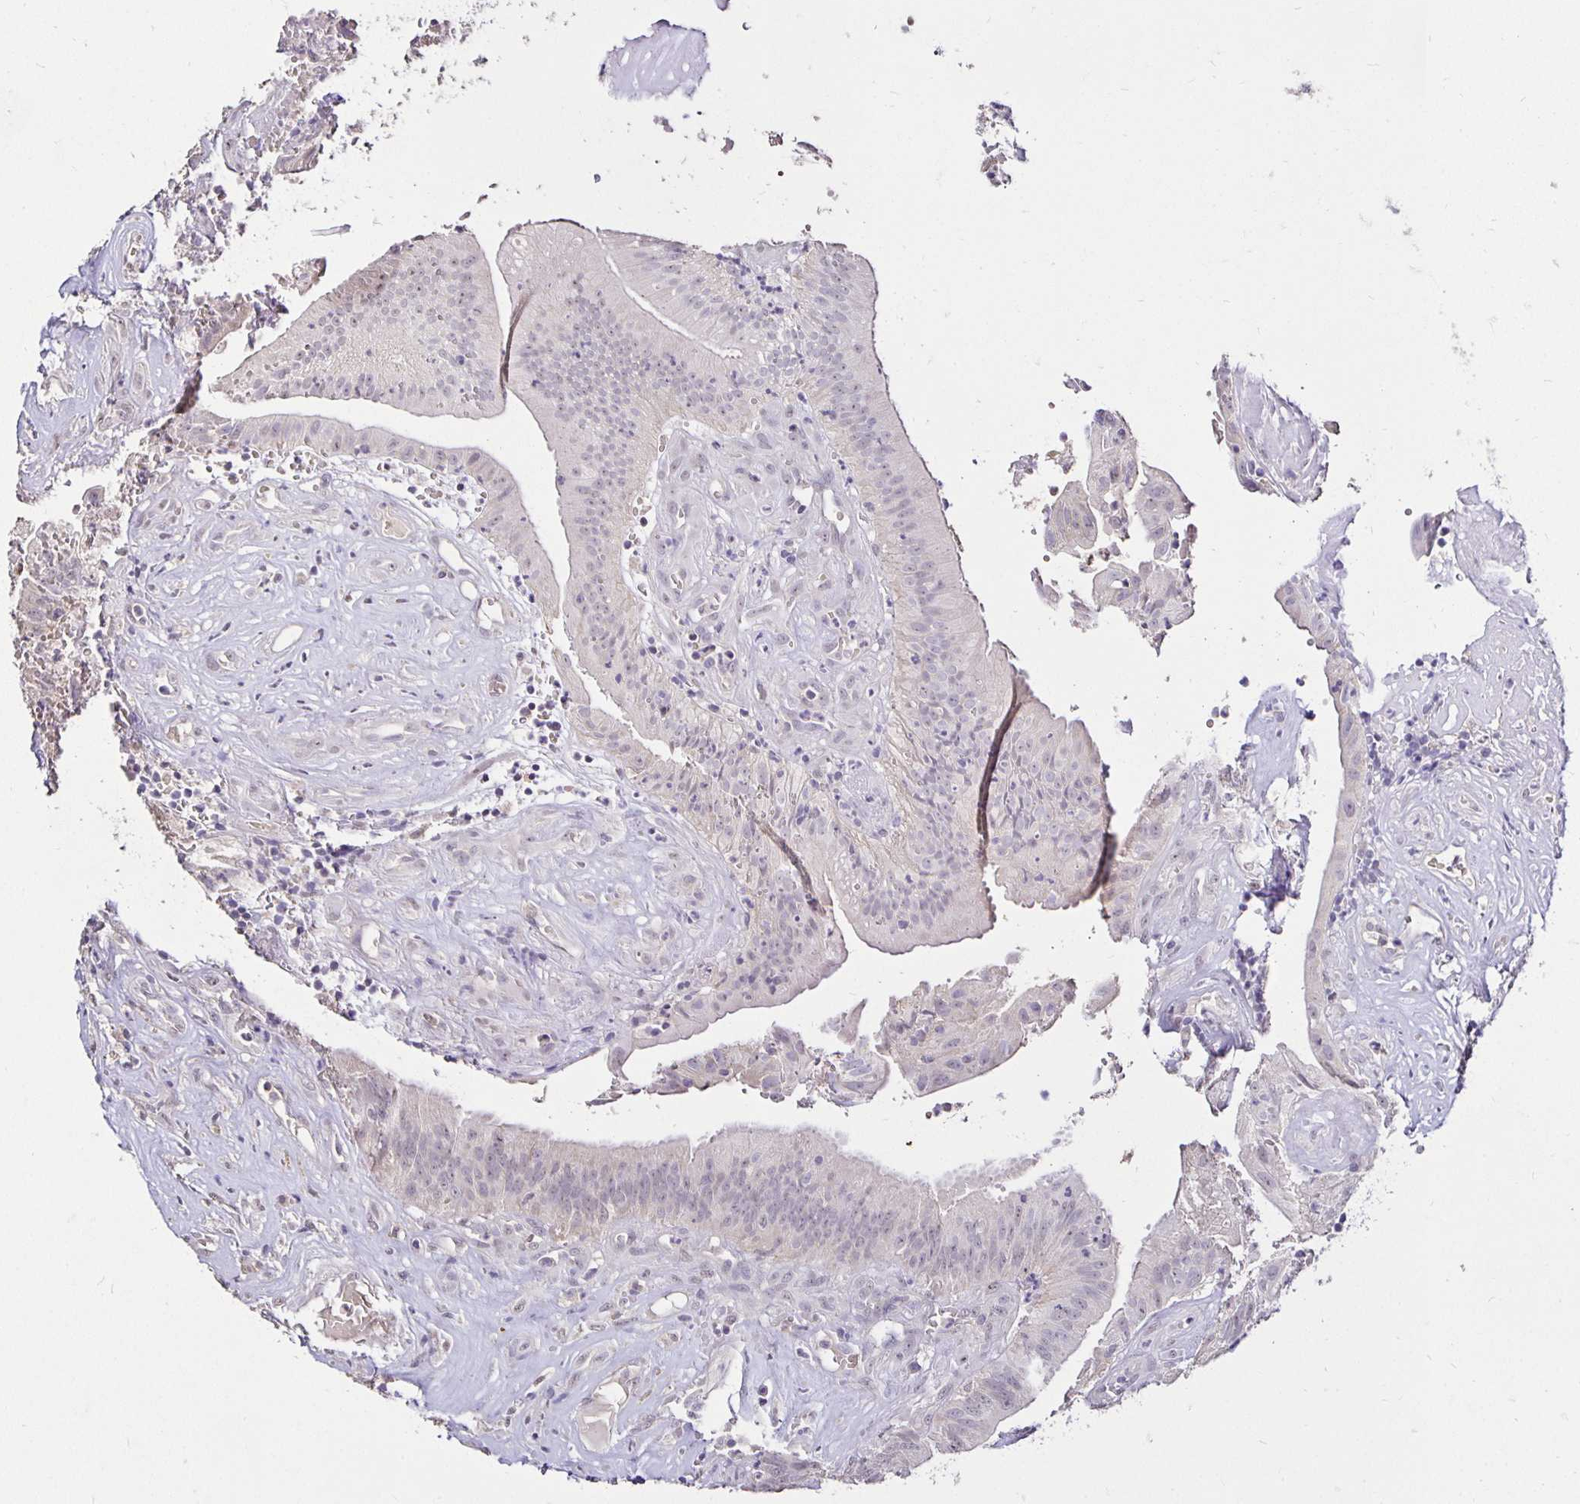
{"staining": {"intensity": "negative", "quantity": "none", "location": "none"}, "tissue": "head and neck cancer", "cell_type": "Tumor cells", "image_type": "cancer", "snomed": [{"axis": "morphology", "description": "Adenocarcinoma, NOS"}, {"axis": "topography", "description": "Head-Neck"}], "caption": "An immunohistochemistry photomicrograph of head and neck adenocarcinoma is shown. There is no staining in tumor cells of head and neck adenocarcinoma.", "gene": "PNPLA3", "patient": {"sex": "male", "age": 44}}